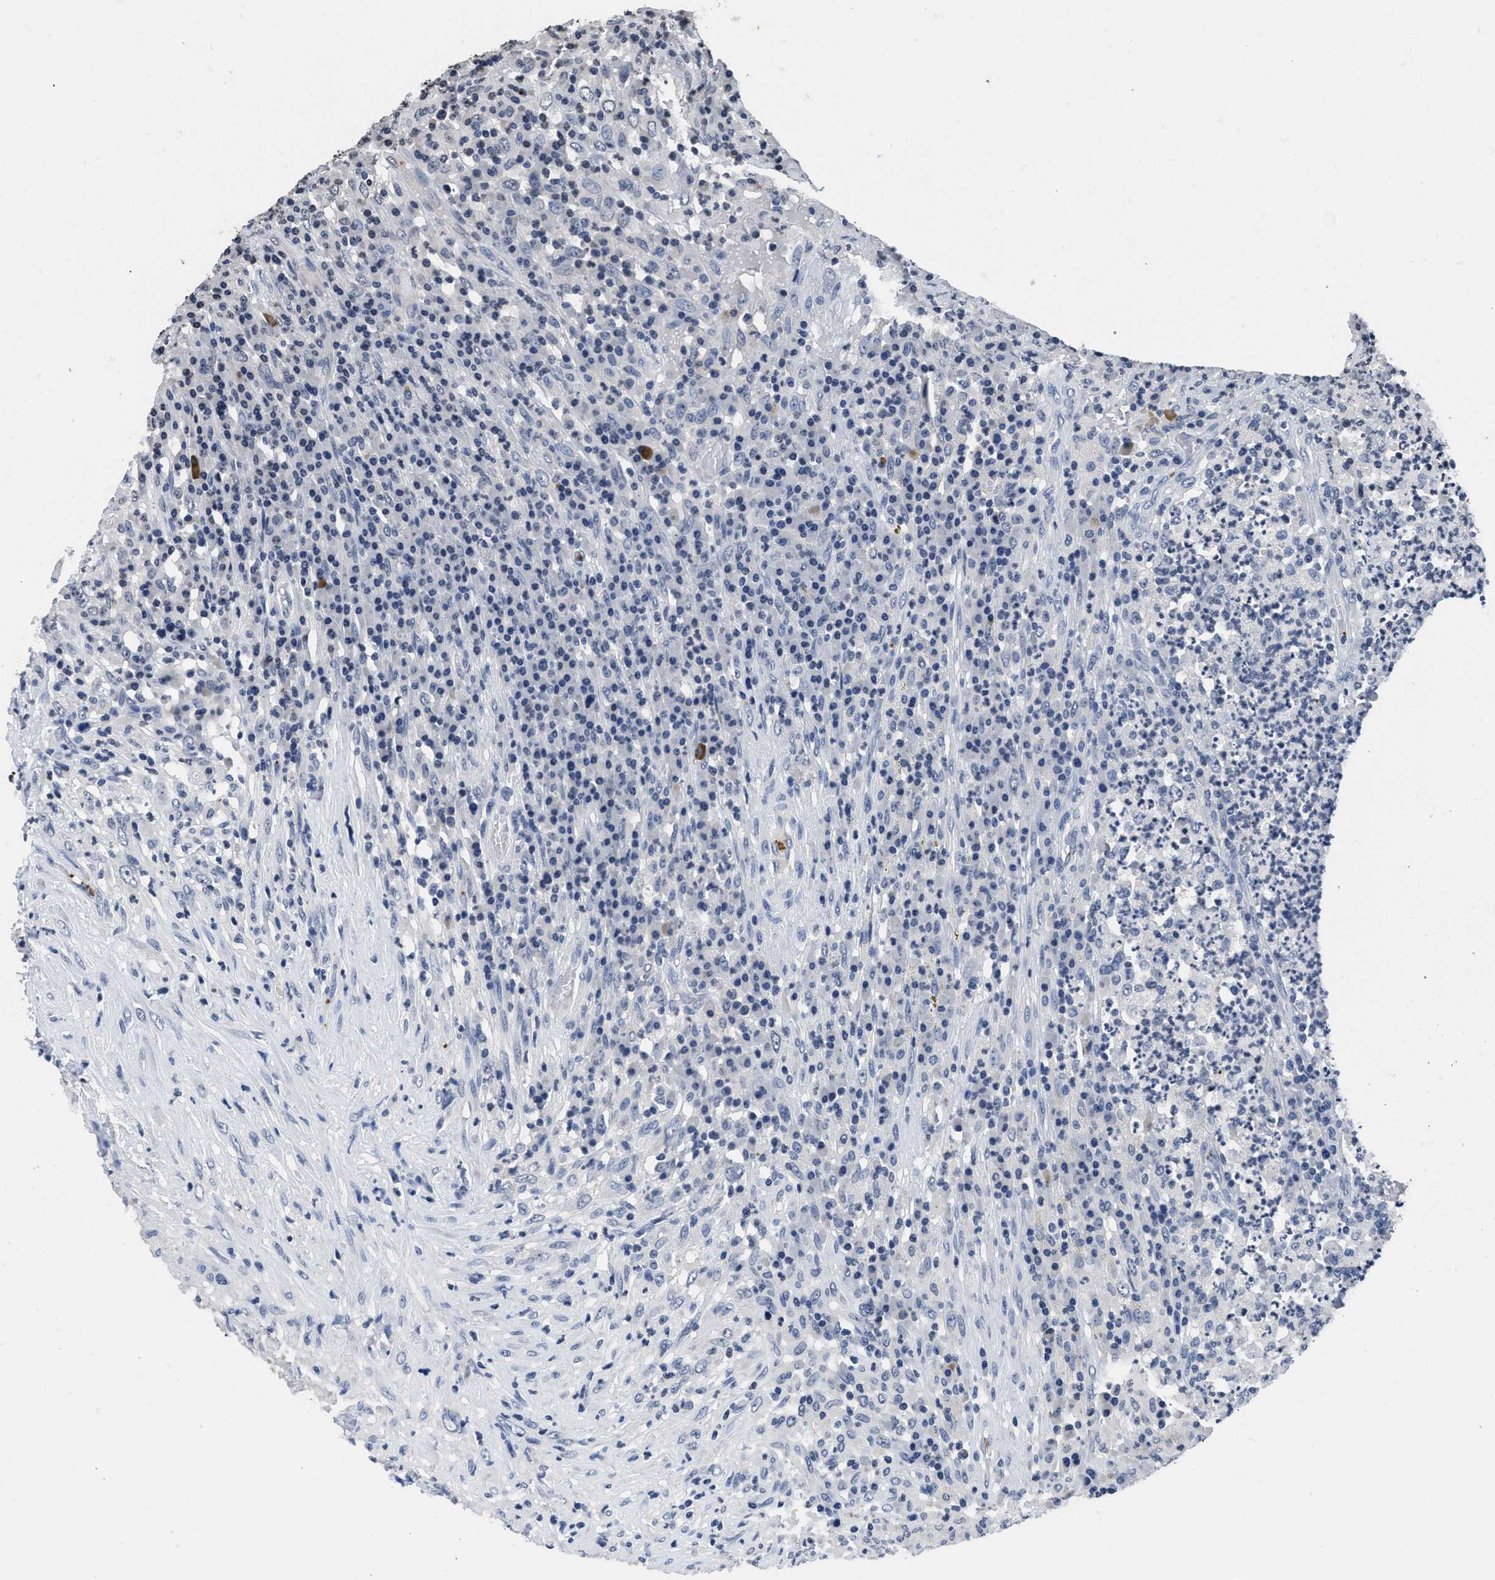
{"staining": {"intensity": "negative", "quantity": "none", "location": "none"}, "tissue": "testis cancer", "cell_type": "Tumor cells", "image_type": "cancer", "snomed": [{"axis": "morphology", "description": "Necrosis, NOS"}, {"axis": "morphology", "description": "Carcinoma, Embryonal, NOS"}, {"axis": "topography", "description": "Testis"}], "caption": "This is an immunohistochemistry micrograph of human testis embryonal carcinoma. There is no staining in tumor cells.", "gene": "ITGA2B", "patient": {"sex": "male", "age": 19}}